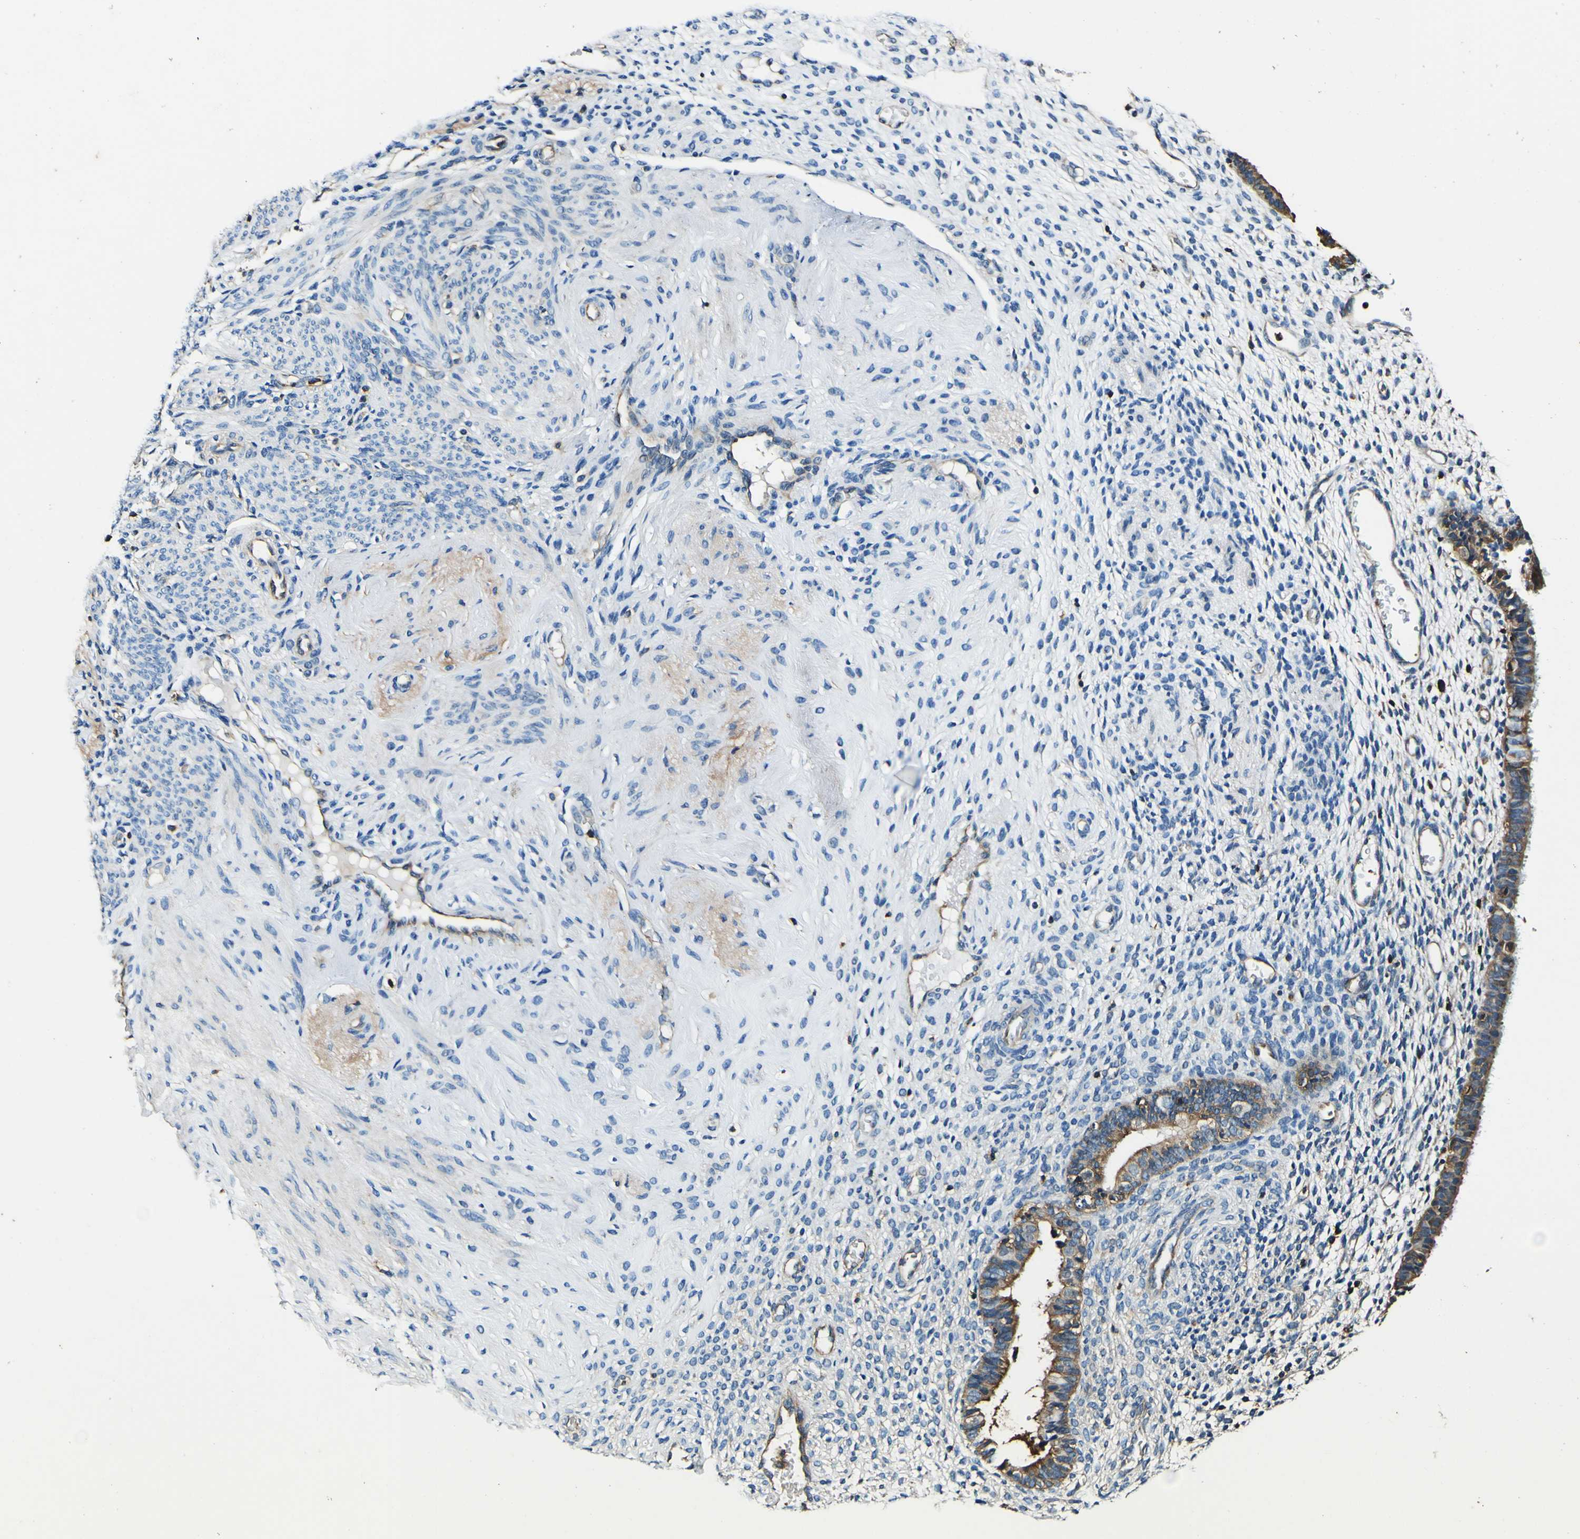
{"staining": {"intensity": "weak", "quantity": "<25%", "location": "cytoplasmic/membranous"}, "tissue": "endometrium", "cell_type": "Cells in endometrial stroma", "image_type": "normal", "snomed": [{"axis": "morphology", "description": "Normal tissue, NOS"}, {"axis": "topography", "description": "Endometrium"}], "caption": "Protein analysis of normal endometrium exhibits no significant positivity in cells in endometrial stroma. (DAB IHC visualized using brightfield microscopy, high magnification).", "gene": "RHOT2", "patient": {"sex": "female", "age": 61}}